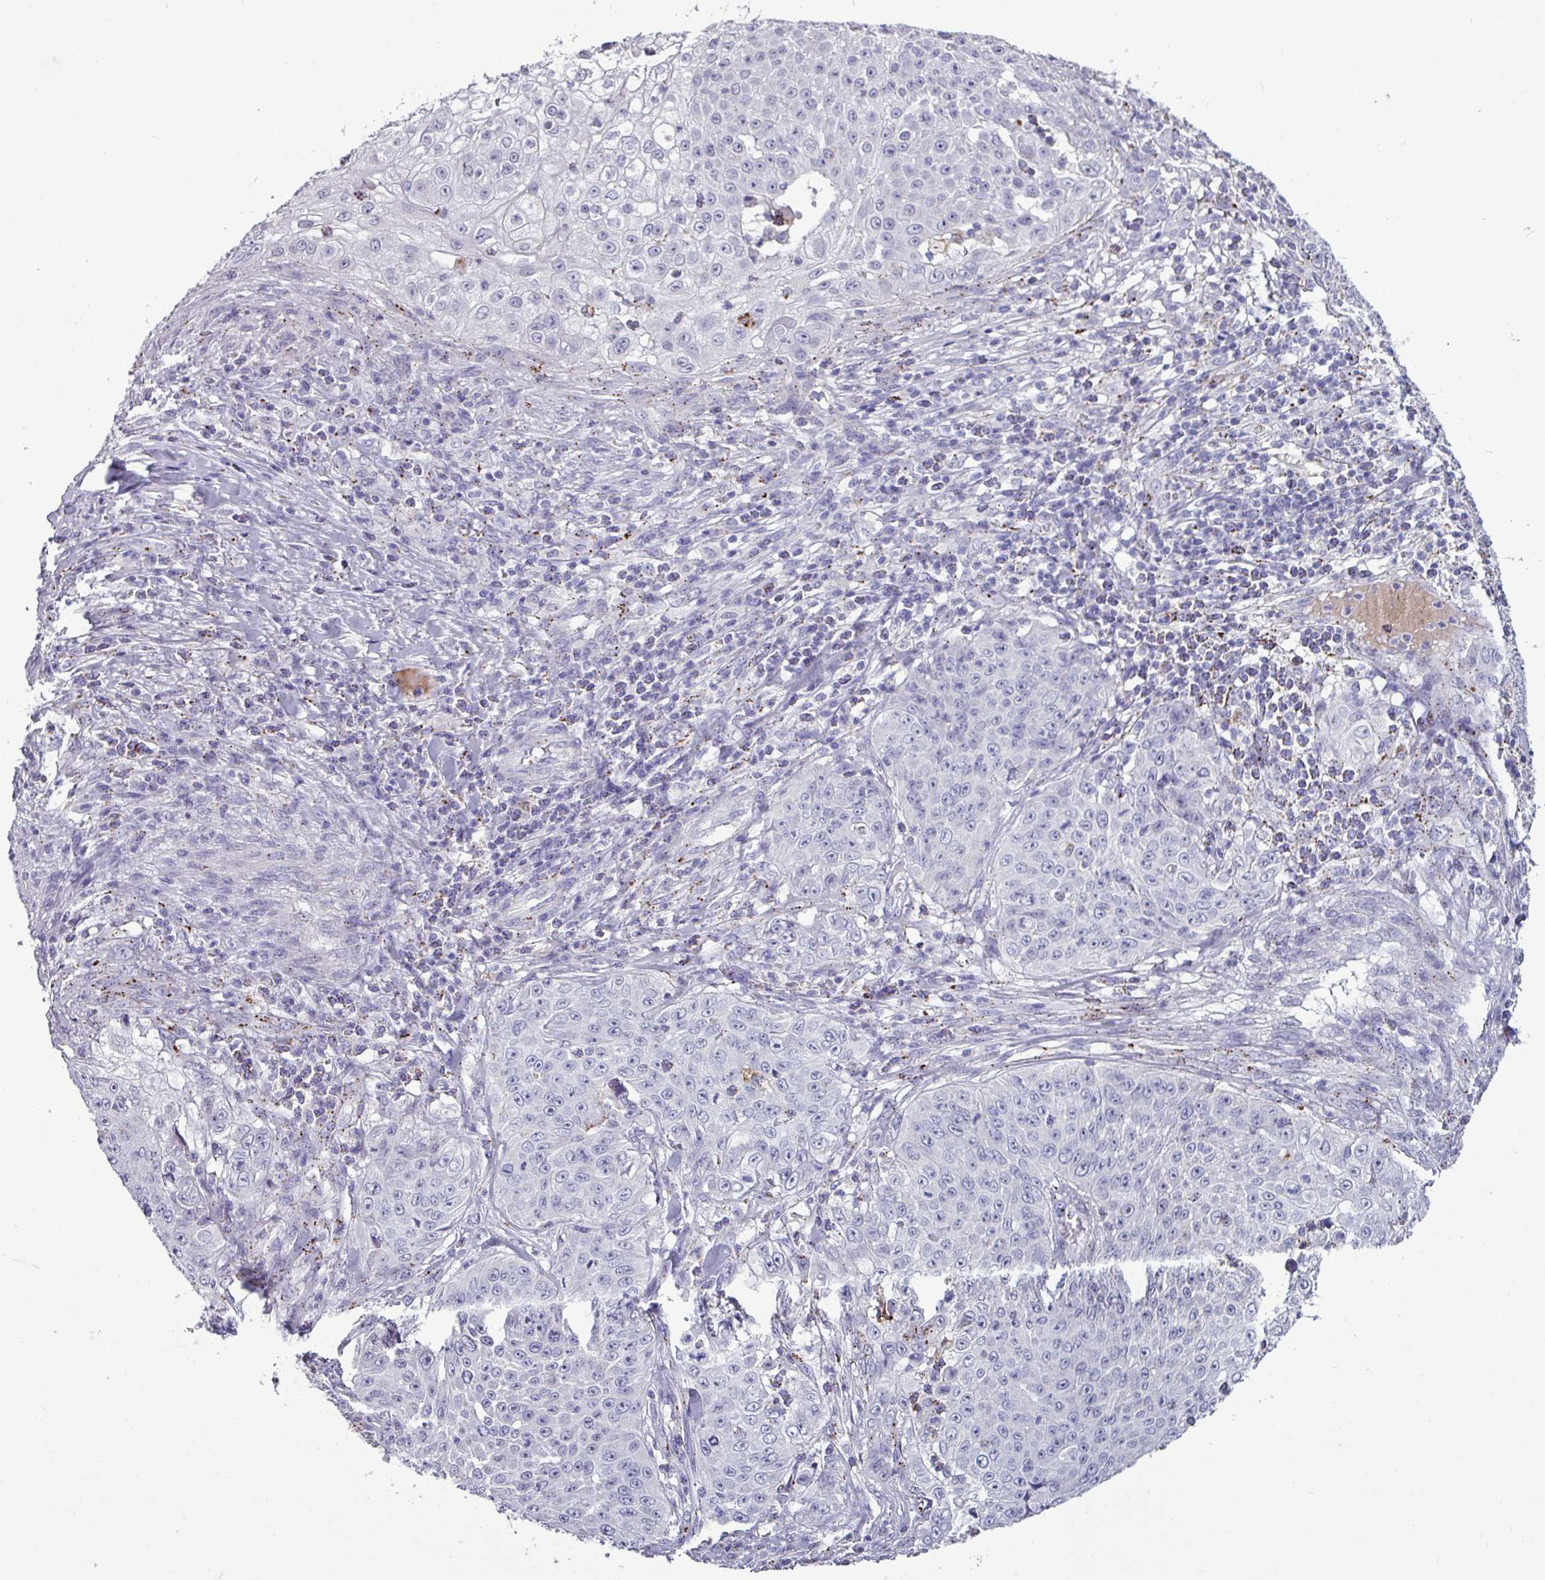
{"staining": {"intensity": "negative", "quantity": "none", "location": "none"}, "tissue": "skin cancer", "cell_type": "Tumor cells", "image_type": "cancer", "snomed": [{"axis": "morphology", "description": "Squamous cell carcinoma, NOS"}, {"axis": "topography", "description": "Skin"}], "caption": "Immunohistochemical staining of human squamous cell carcinoma (skin) exhibits no significant positivity in tumor cells.", "gene": "PLIN2", "patient": {"sex": "male", "age": 24}}